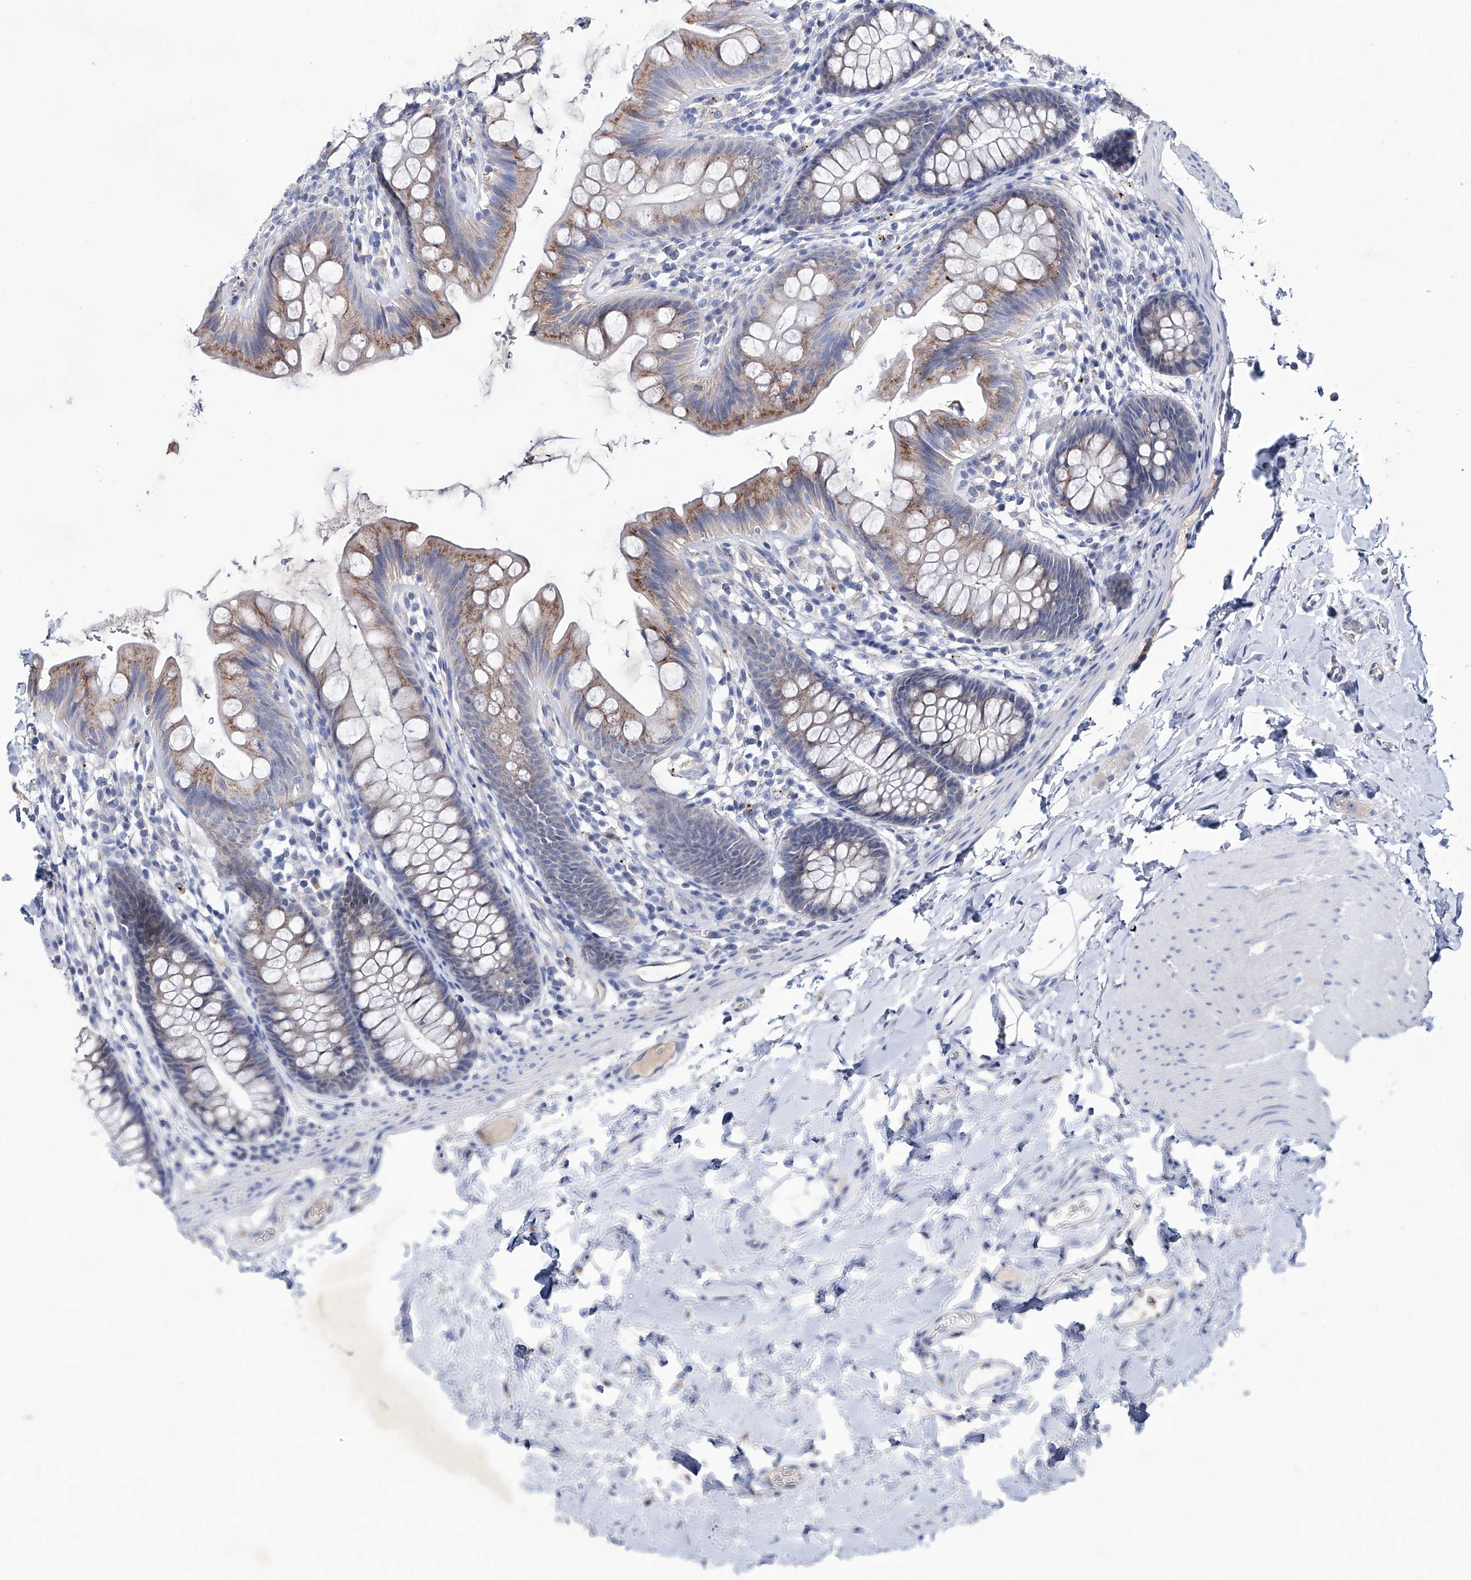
{"staining": {"intensity": "negative", "quantity": "none", "location": "none"}, "tissue": "colon", "cell_type": "Endothelial cells", "image_type": "normal", "snomed": [{"axis": "morphology", "description": "Normal tissue, NOS"}, {"axis": "topography", "description": "Colon"}], "caption": "An immunohistochemistry image of unremarkable colon is shown. There is no staining in endothelial cells of colon. Nuclei are stained in blue.", "gene": "KLHL17", "patient": {"sex": "female", "age": 62}}